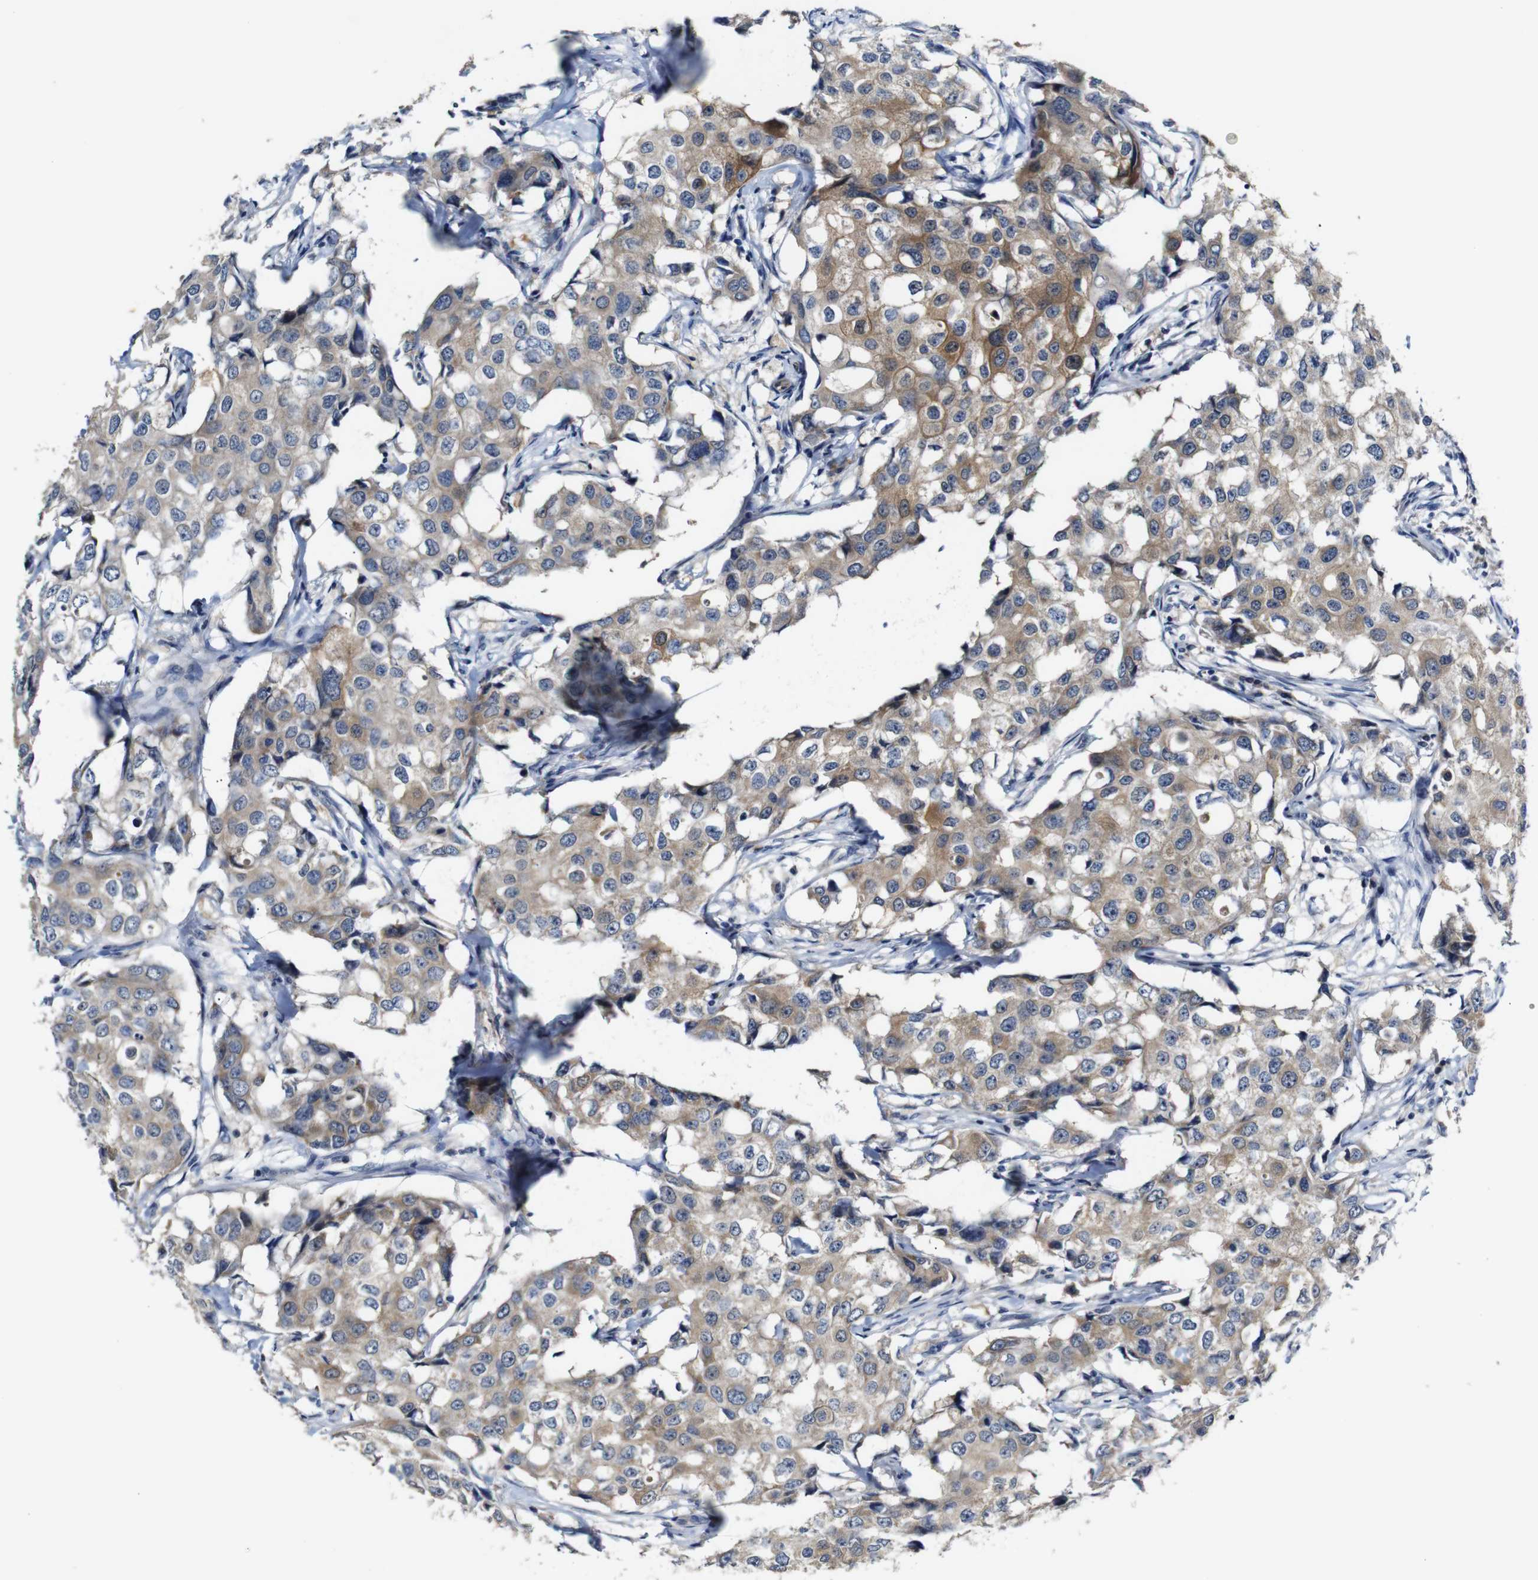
{"staining": {"intensity": "moderate", "quantity": ">75%", "location": "cytoplasmic/membranous"}, "tissue": "breast cancer", "cell_type": "Tumor cells", "image_type": "cancer", "snomed": [{"axis": "morphology", "description": "Duct carcinoma"}, {"axis": "topography", "description": "Breast"}], "caption": "Immunohistochemical staining of breast intraductal carcinoma demonstrates medium levels of moderate cytoplasmic/membranous protein positivity in approximately >75% of tumor cells.", "gene": "TBC1D32", "patient": {"sex": "female", "age": 27}}